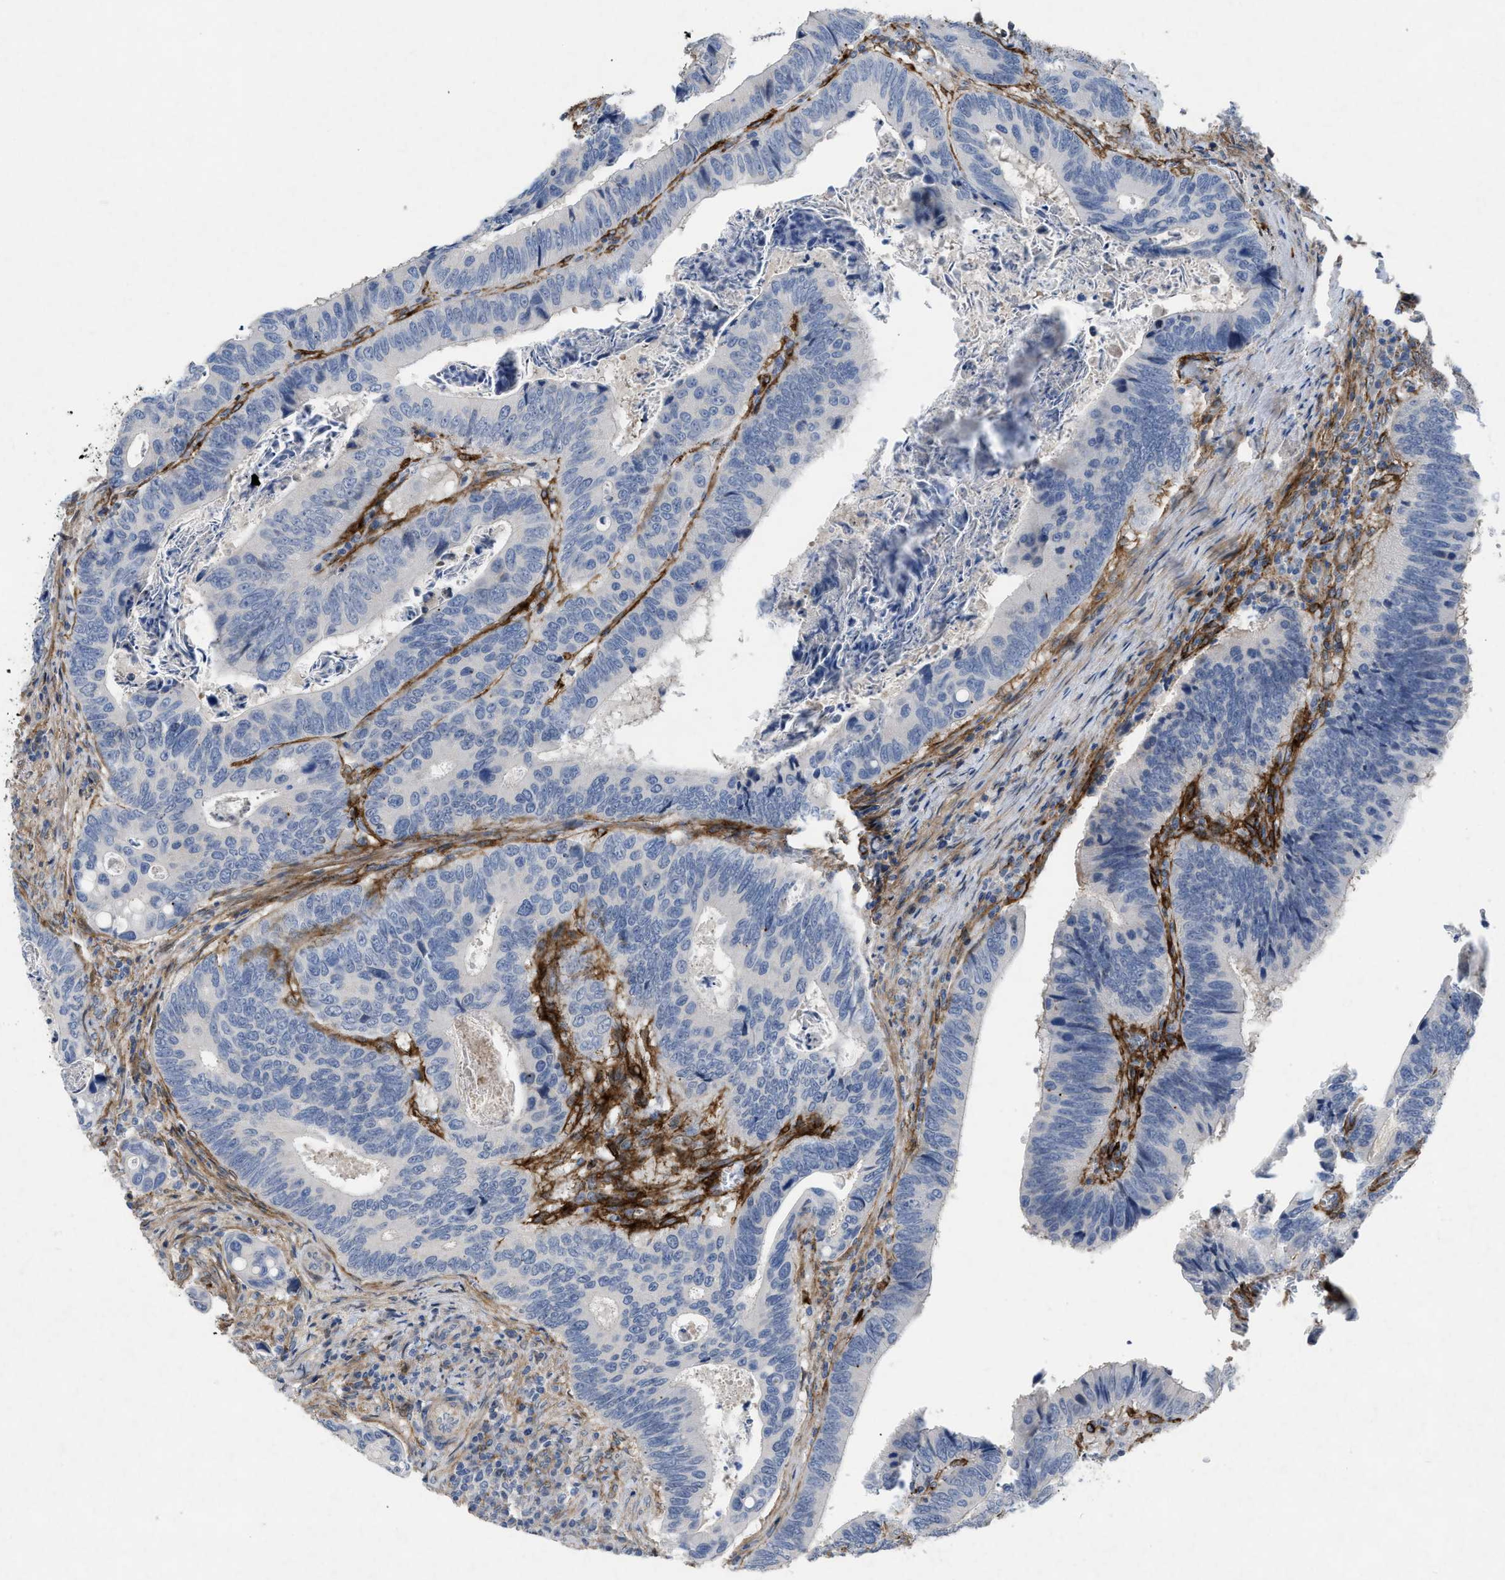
{"staining": {"intensity": "negative", "quantity": "none", "location": "none"}, "tissue": "colorectal cancer", "cell_type": "Tumor cells", "image_type": "cancer", "snomed": [{"axis": "morphology", "description": "Inflammation, NOS"}, {"axis": "morphology", "description": "Adenocarcinoma, NOS"}, {"axis": "topography", "description": "Colon"}], "caption": "Immunohistochemistry (IHC) image of neoplastic tissue: colorectal cancer (adenocarcinoma) stained with DAB demonstrates no significant protein positivity in tumor cells.", "gene": "PDGFRA", "patient": {"sex": "male", "age": 72}}